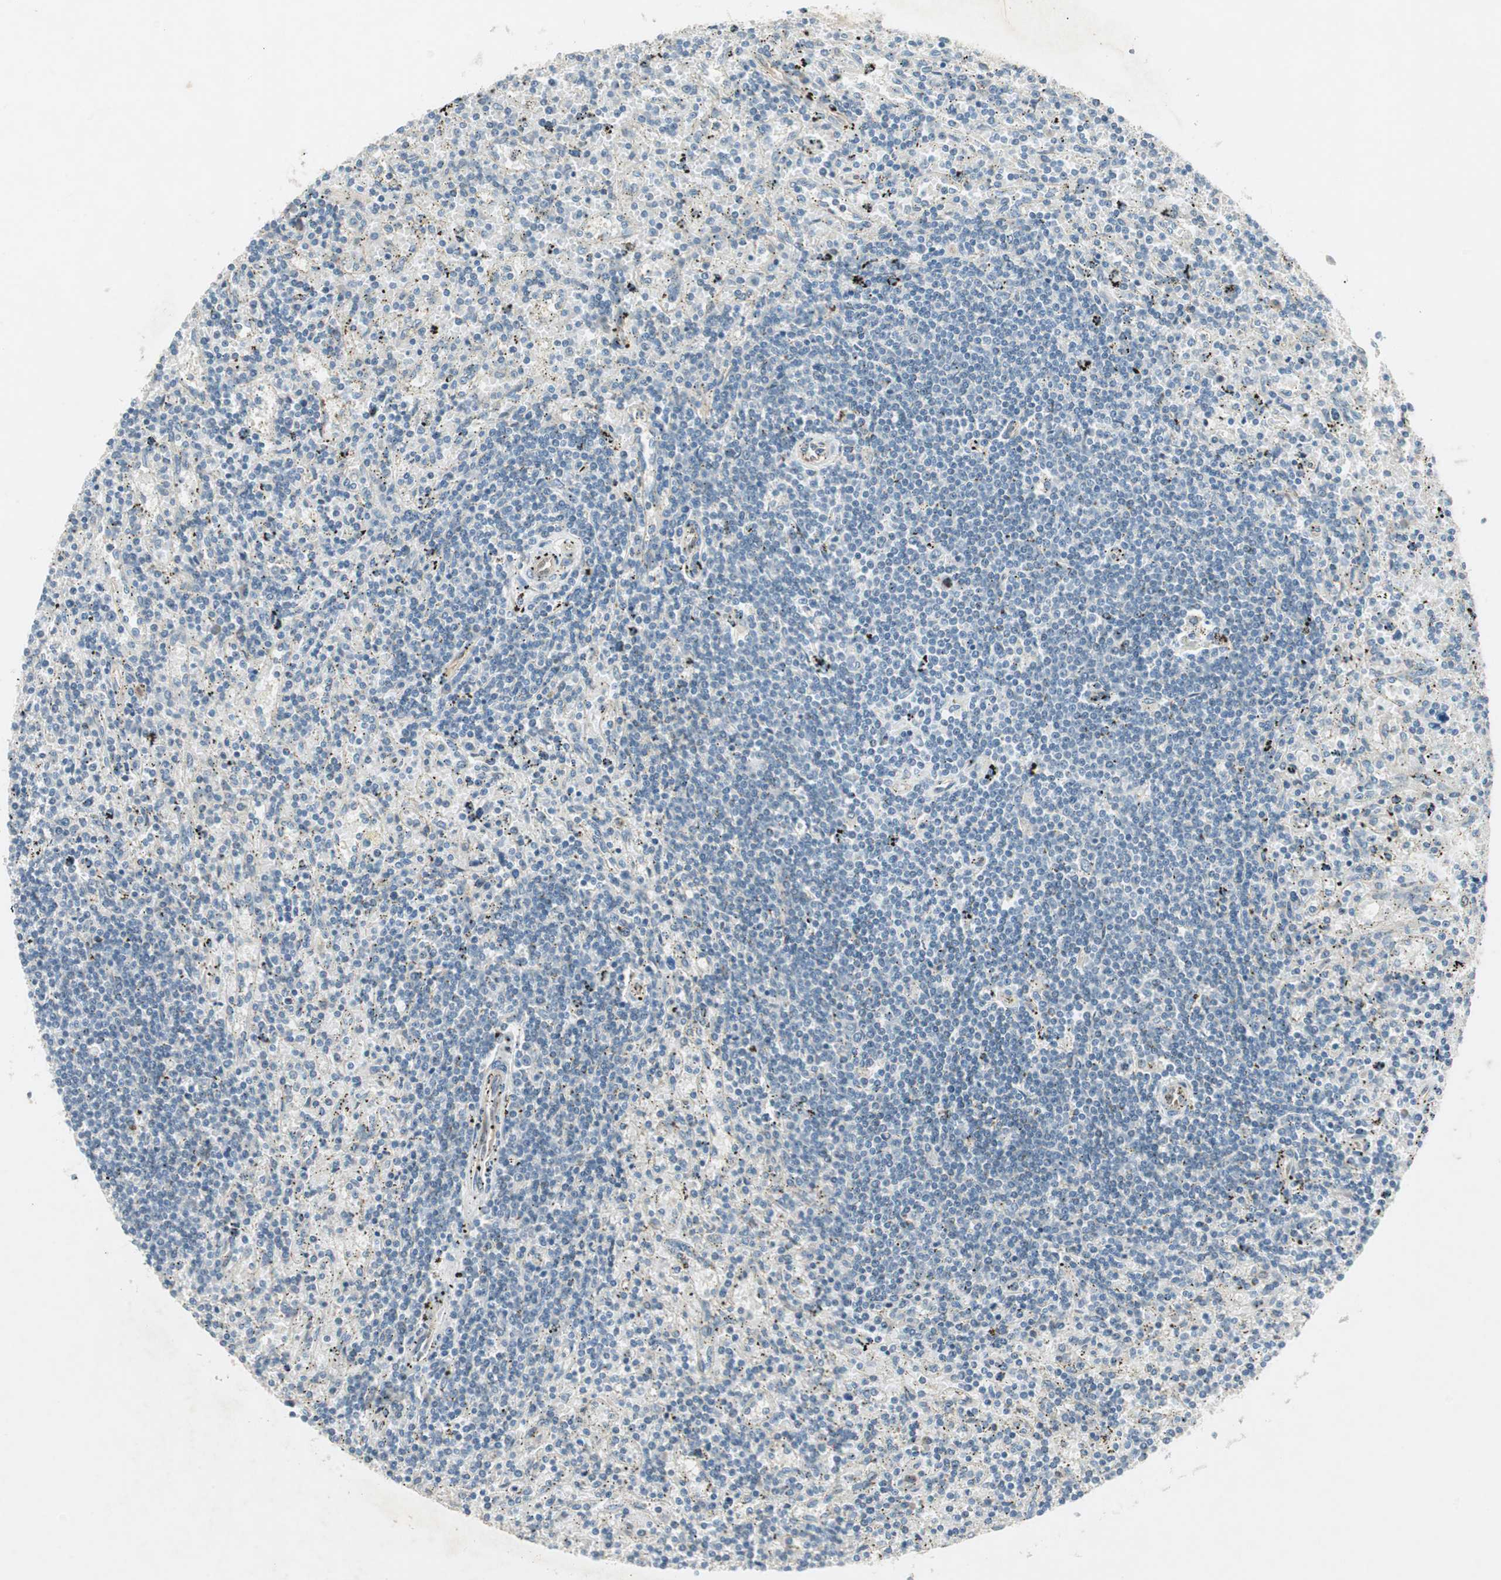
{"staining": {"intensity": "negative", "quantity": "none", "location": "none"}, "tissue": "lymphoma", "cell_type": "Tumor cells", "image_type": "cancer", "snomed": [{"axis": "morphology", "description": "Malignant lymphoma, non-Hodgkin's type, Low grade"}, {"axis": "topography", "description": "Spleen"}], "caption": "DAB (3,3'-diaminobenzidine) immunohistochemical staining of malignant lymphoma, non-Hodgkin's type (low-grade) reveals no significant expression in tumor cells.", "gene": "STON1-GTF2A1L", "patient": {"sex": "male", "age": 76}}